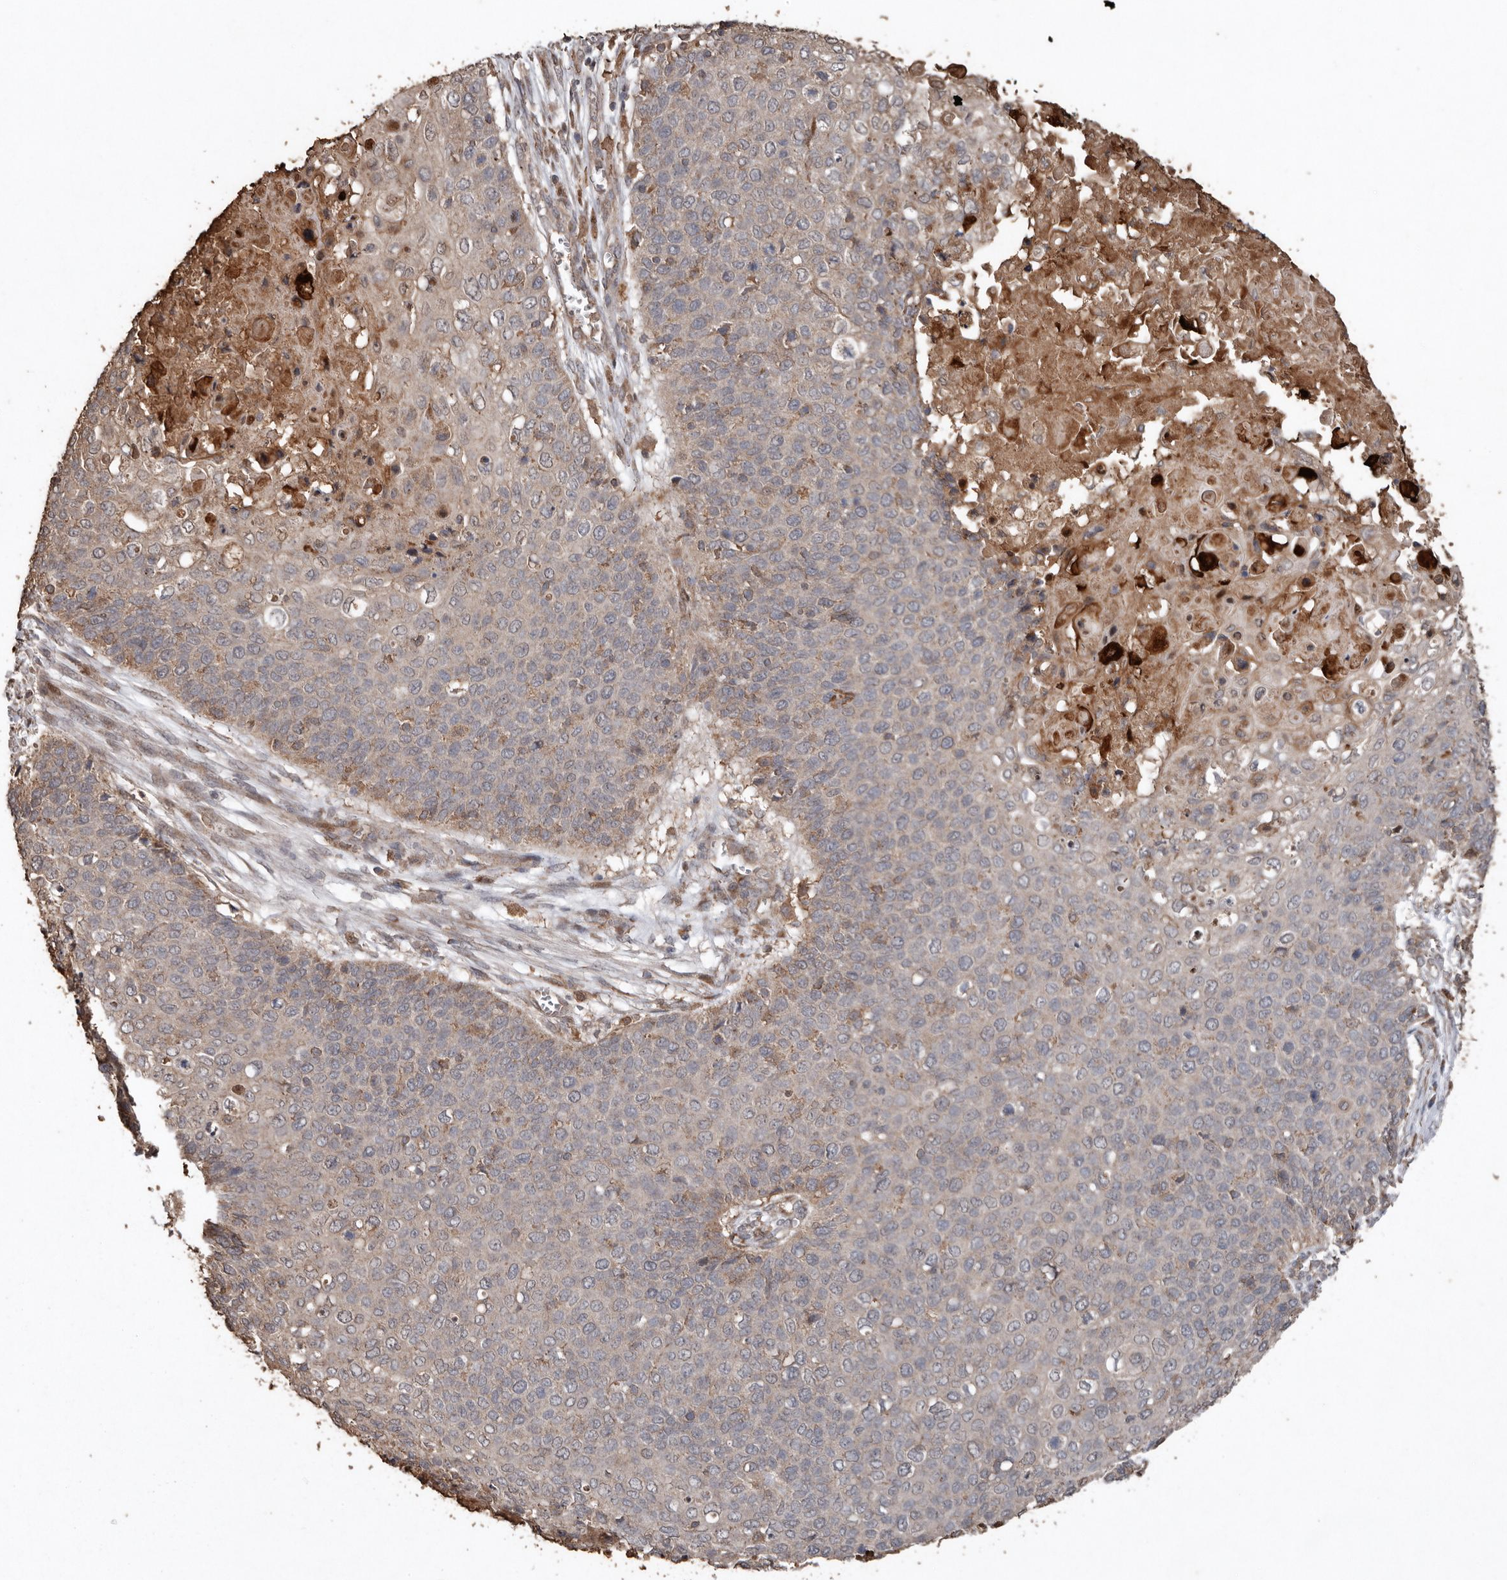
{"staining": {"intensity": "moderate", "quantity": "<25%", "location": "cytoplasmic/membranous"}, "tissue": "cervical cancer", "cell_type": "Tumor cells", "image_type": "cancer", "snomed": [{"axis": "morphology", "description": "Squamous cell carcinoma, NOS"}, {"axis": "topography", "description": "Cervix"}], "caption": "IHC of human cervical cancer (squamous cell carcinoma) displays low levels of moderate cytoplasmic/membranous positivity in approximately <25% of tumor cells. (DAB (3,3'-diaminobenzidine) = brown stain, brightfield microscopy at high magnification).", "gene": "RANBP17", "patient": {"sex": "female", "age": 39}}